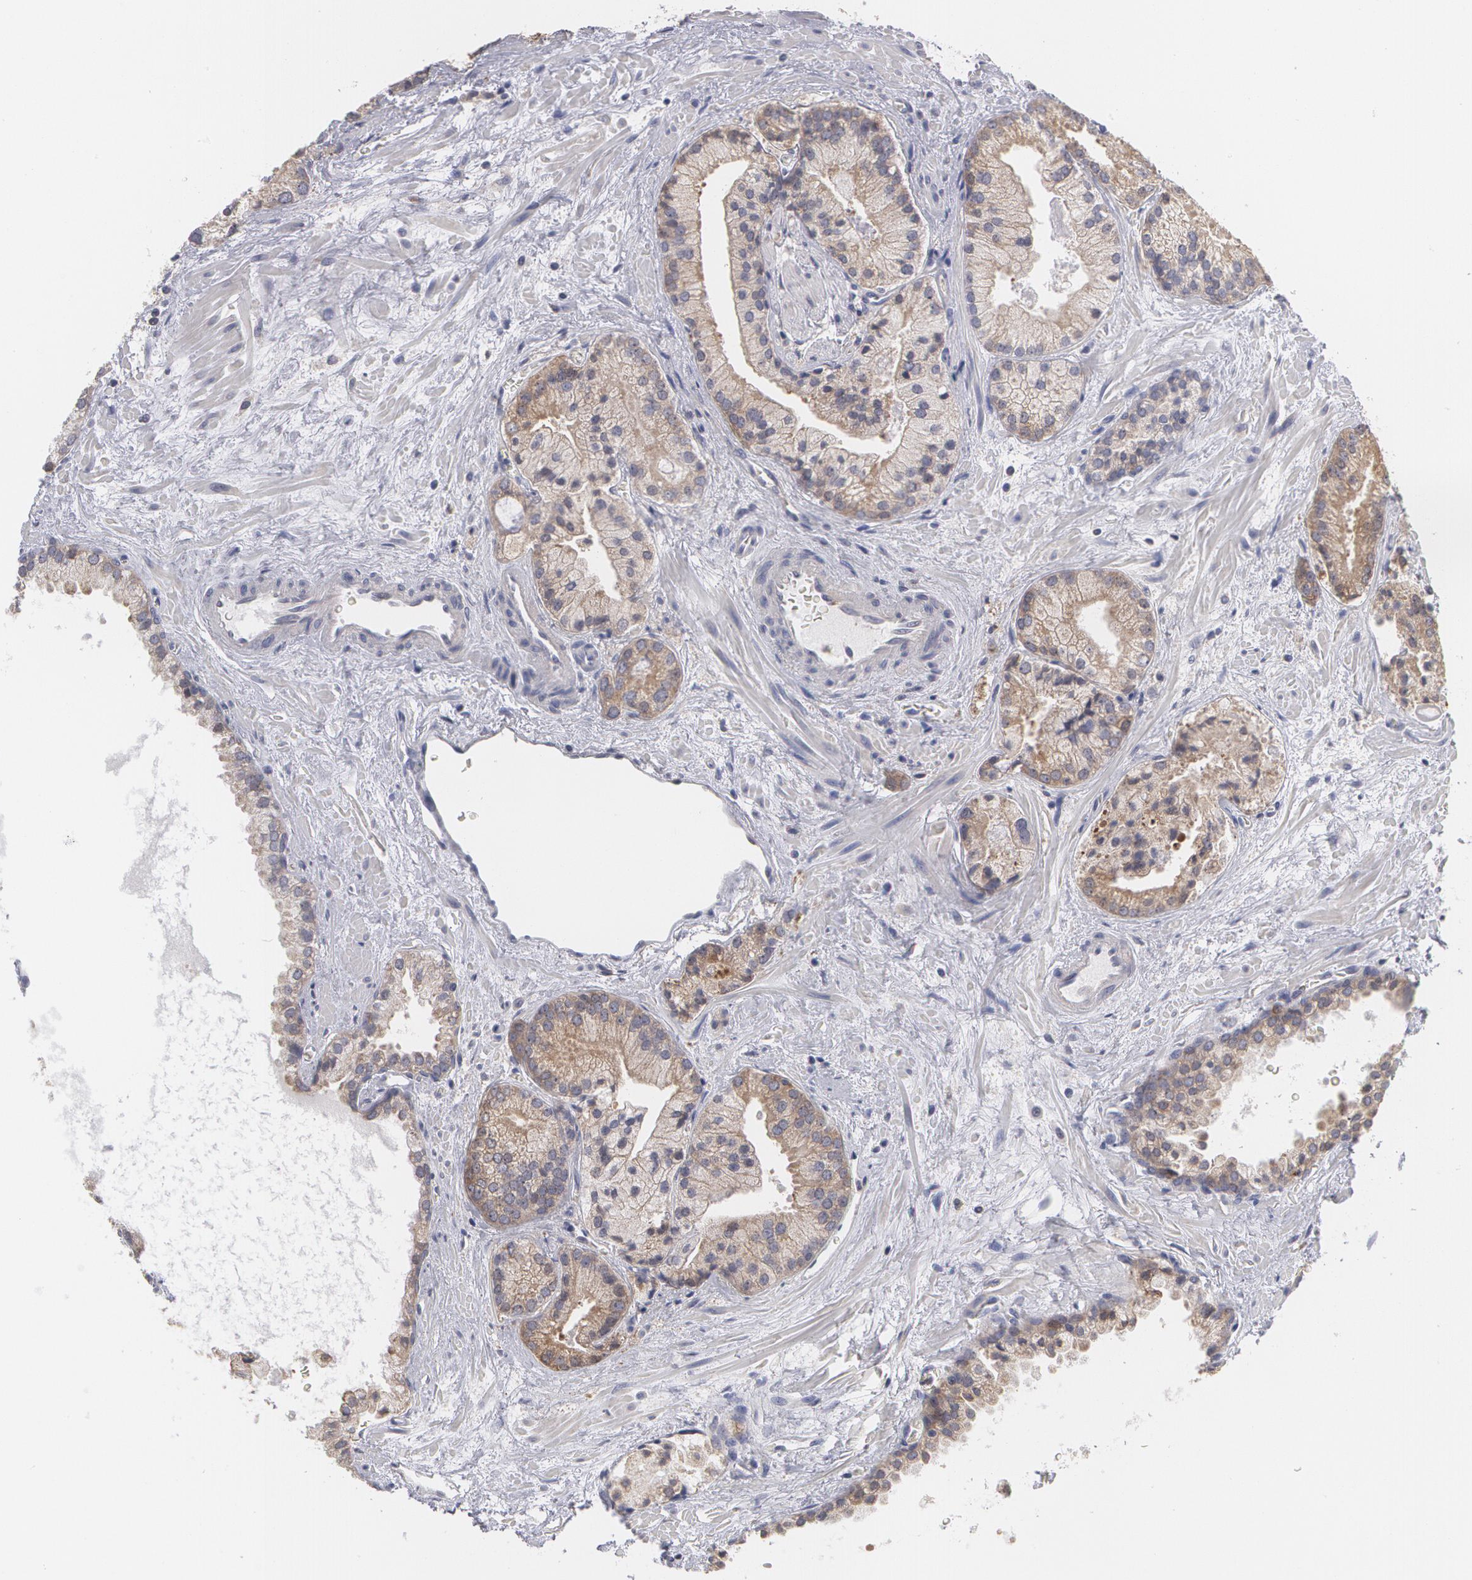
{"staining": {"intensity": "strong", "quantity": ">75%", "location": "cytoplasmic/membranous"}, "tissue": "prostate cancer", "cell_type": "Tumor cells", "image_type": "cancer", "snomed": [{"axis": "morphology", "description": "Adenocarcinoma, Medium grade"}, {"axis": "topography", "description": "Prostate"}], "caption": "A micrograph of human prostate cancer stained for a protein displays strong cytoplasmic/membranous brown staining in tumor cells.", "gene": "MTHFD1", "patient": {"sex": "male", "age": 70}}